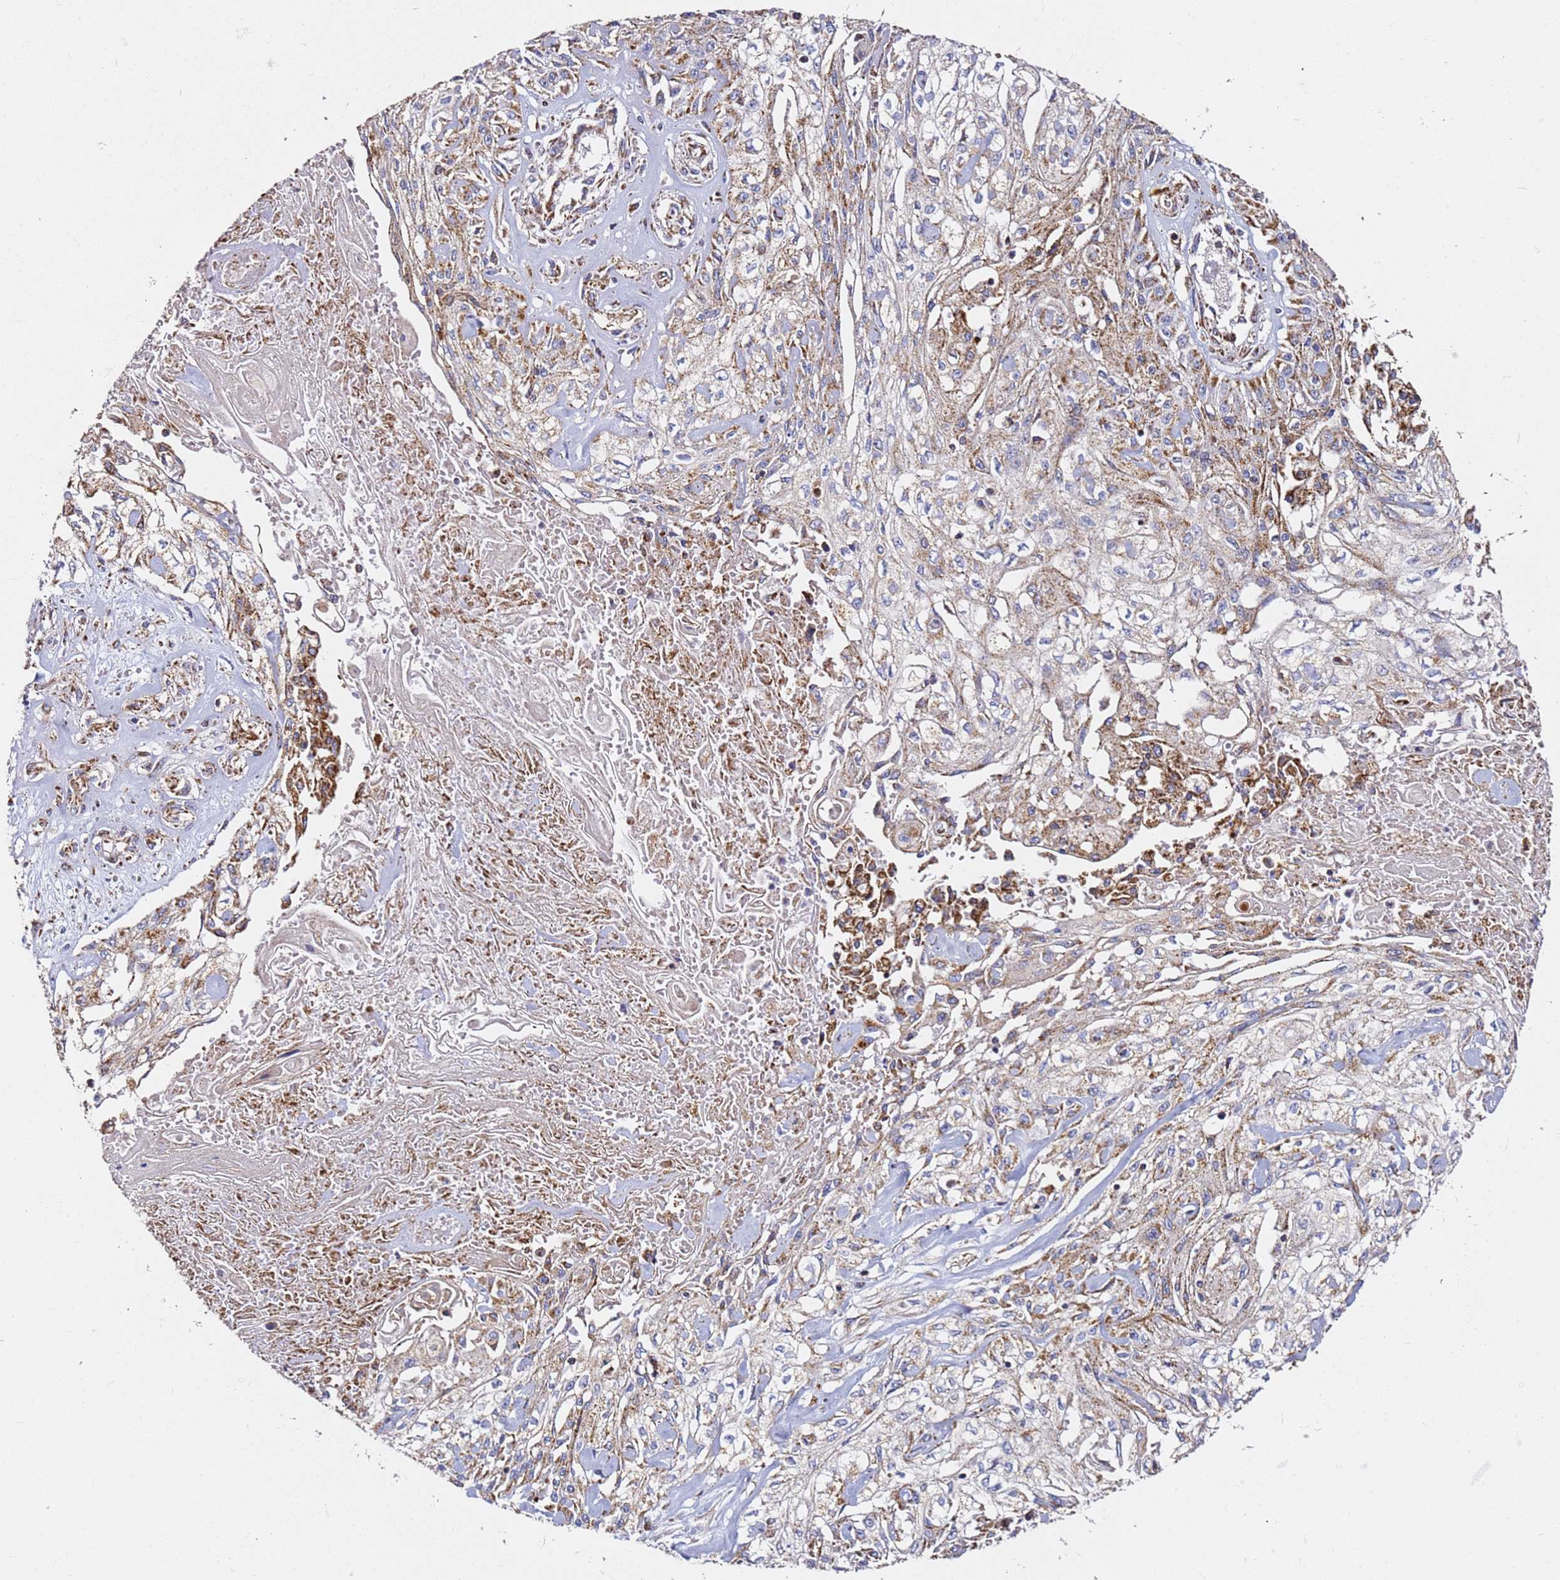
{"staining": {"intensity": "moderate", "quantity": "25%-75%", "location": "cytoplasmic/membranous"}, "tissue": "skin cancer", "cell_type": "Tumor cells", "image_type": "cancer", "snomed": [{"axis": "morphology", "description": "Squamous cell carcinoma, NOS"}, {"axis": "morphology", "description": "Squamous cell carcinoma, metastatic, NOS"}, {"axis": "topography", "description": "Skin"}, {"axis": "topography", "description": "Lymph node"}], "caption": "Skin cancer stained with a brown dye exhibits moderate cytoplasmic/membranous positive positivity in about 25%-75% of tumor cells.", "gene": "NDUFA3", "patient": {"sex": "male", "age": 75}}